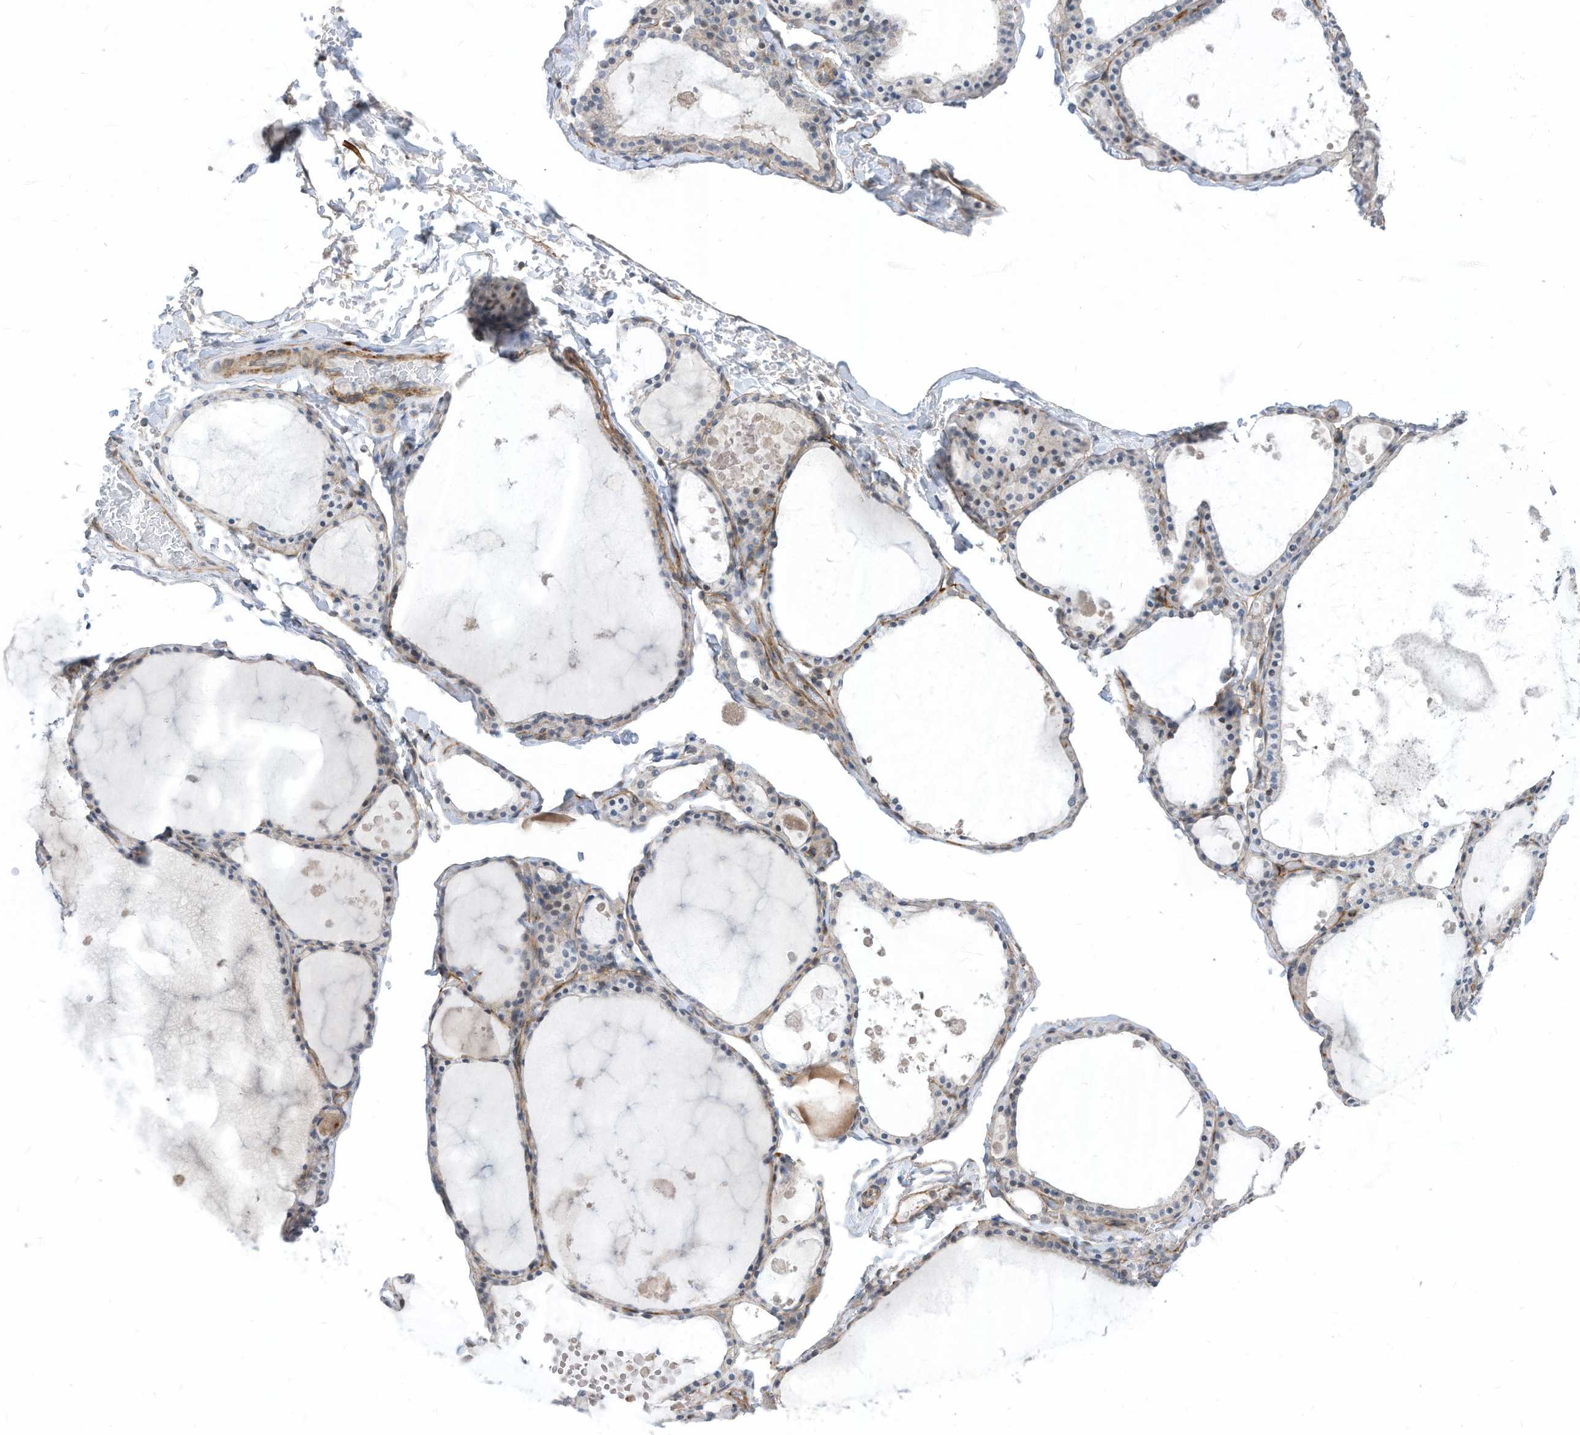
{"staining": {"intensity": "negative", "quantity": "none", "location": "none"}, "tissue": "thyroid gland", "cell_type": "Glandular cells", "image_type": "normal", "snomed": [{"axis": "morphology", "description": "Normal tissue, NOS"}, {"axis": "topography", "description": "Thyroid gland"}], "caption": "Glandular cells show no significant positivity in normal thyroid gland. The staining was performed using DAB to visualize the protein expression in brown, while the nuclei were stained in blue with hematoxylin (Magnification: 20x).", "gene": "GPATCH3", "patient": {"sex": "male", "age": 56}}